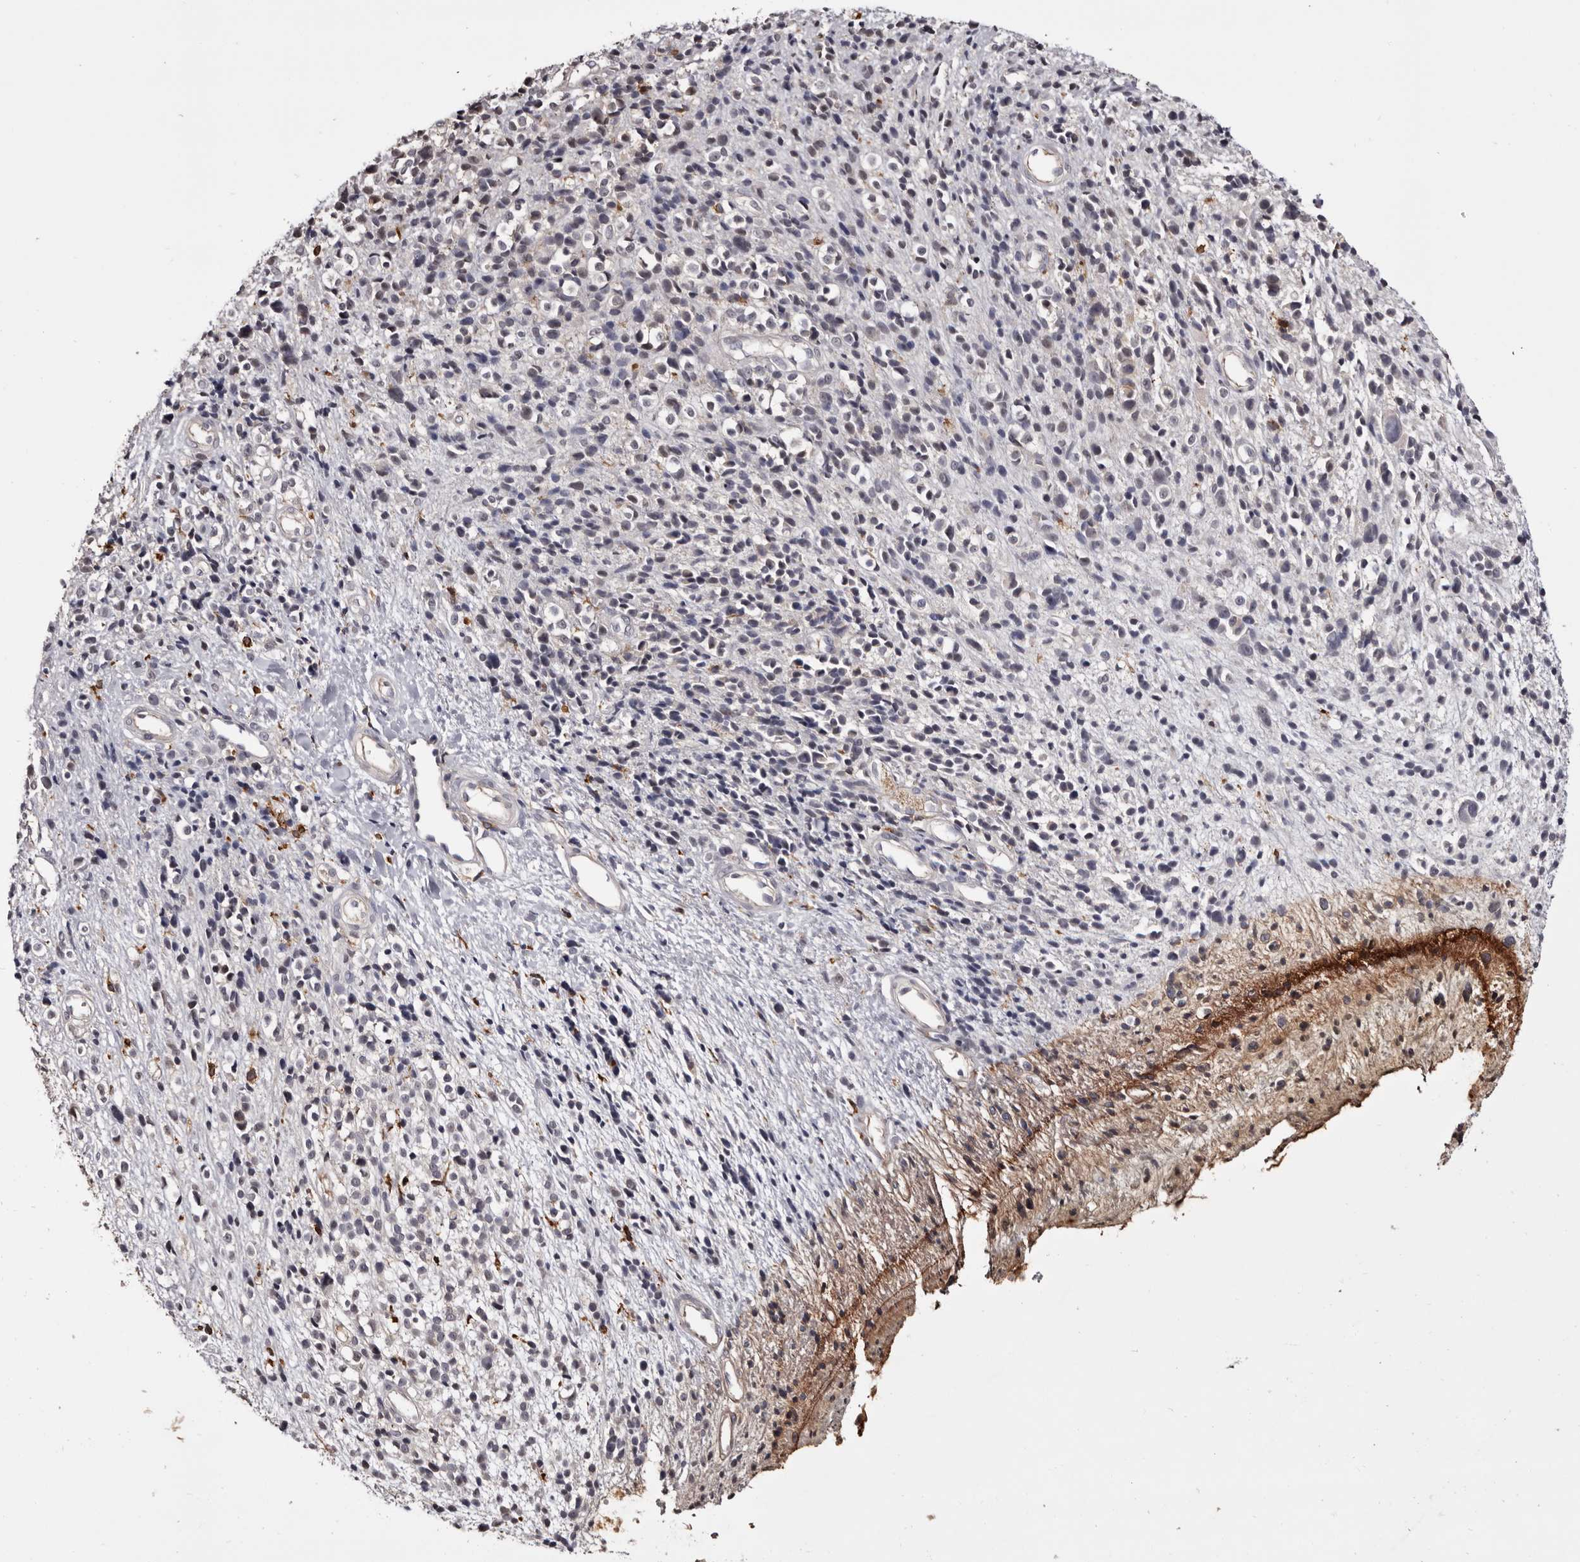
{"staining": {"intensity": "negative", "quantity": "none", "location": "none"}, "tissue": "melanoma", "cell_type": "Tumor cells", "image_type": "cancer", "snomed": [{"axis": "morphology", "description": "Malignant melanoma, NOS"}, {"axis": "topography", "description": "Skin"}], "caption": "Immunohistochemical staining of human malignant melanoma reveals no significant staining in tumor cells.", "gene": "TNNI1", "patient": {"sex": "female", "age": 55}}